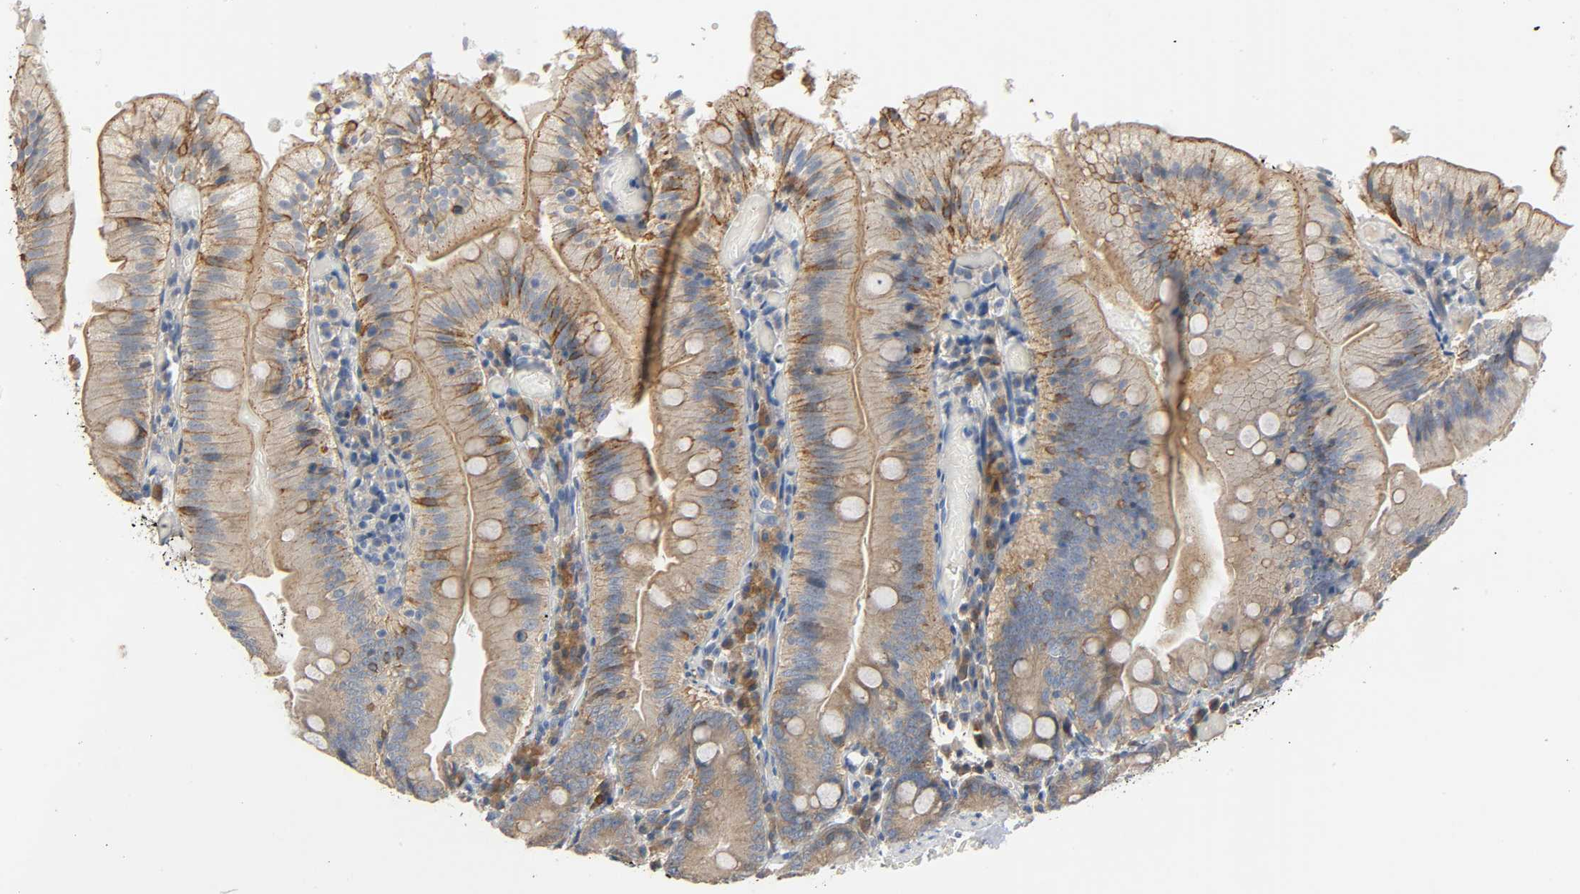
{"staining": {"intensity": "moderate", "quantity": ">75%", "location": "cytoplasmic/membranous"}, "tissue": "small intestine", "cell_type": "Glandular cells", "image_type": "normal", "snomed": [{"axis": "morphology", "description": "Normal tissue, NOS"}, {"axis": "topography", "description": "Small intestine"}], "caption": "High-magnification brightfield microscopy of unremarkable small intestine stained with DAB (3,3'-diaminobenzidine) (brown) and counterstained with hematoxylin (blue). glandular cells exhibit moderate cytoplasmic/membranous positivity is identified in about>75% of cells.", "gene": "ARPC1A", "patient": {"sex": "male", "age": 71}}